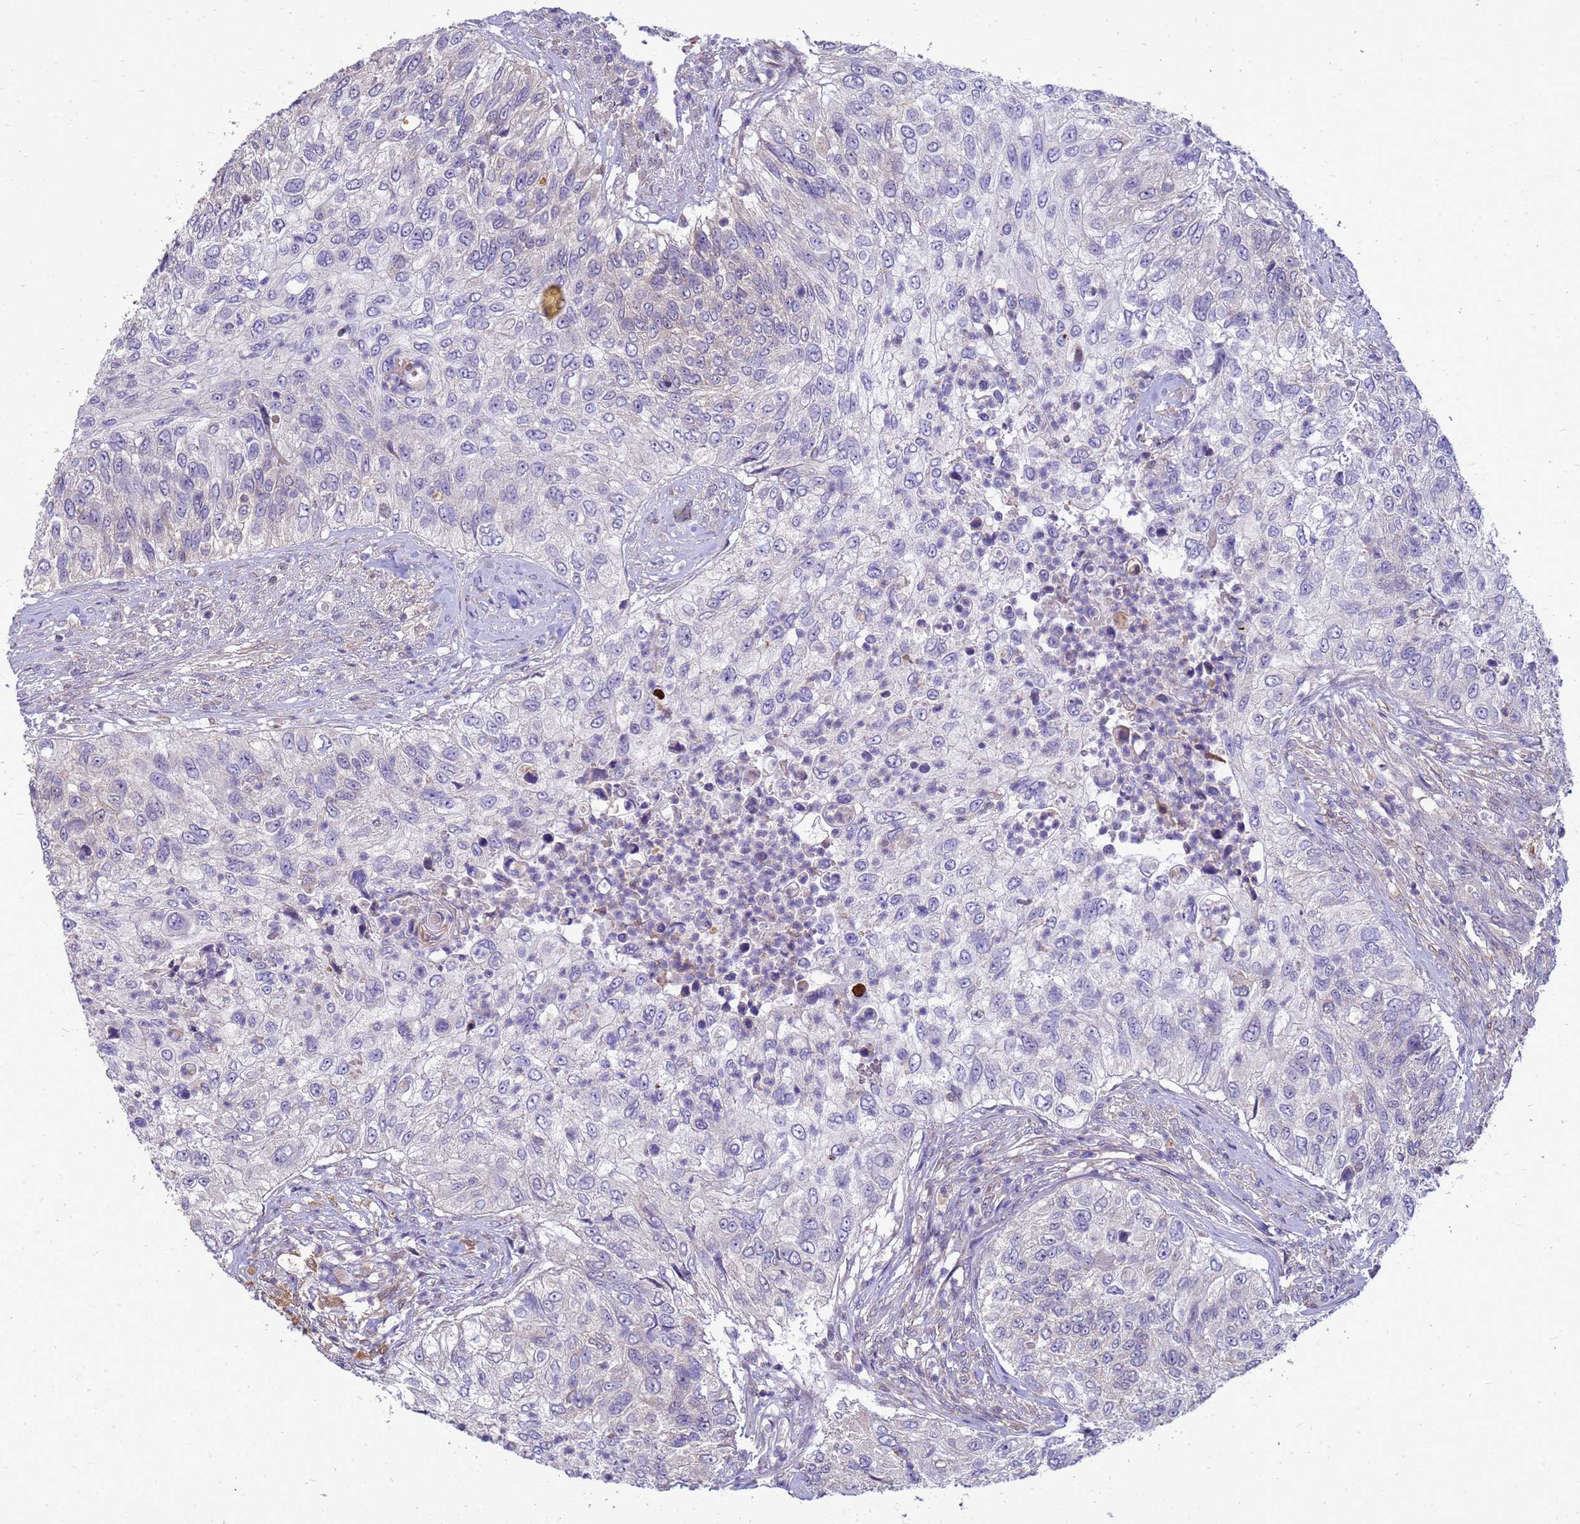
{"staining": {"intensity": "negative", "quantity": "none", "location": "none"}, "tissue": "urothelial cancer", "cell_type": "Tumor cells", "image_type": "cancer", "snomed": [{"axis": "morphology", "description": "Urothelial carcinoma, High grade"}, {"axis": "topography", "description": "Urinary bladder"}], "caption": "IHC micrograph of neoplastic tissue: urothelial carcinoma (high-grade) stained with DAB (3,3'-diaminobenzidine) demonstrates no significant protein expression in tumor cells.", "gene": "EIF4EBP3", "patient": {"sex": "female", "age": 60}}